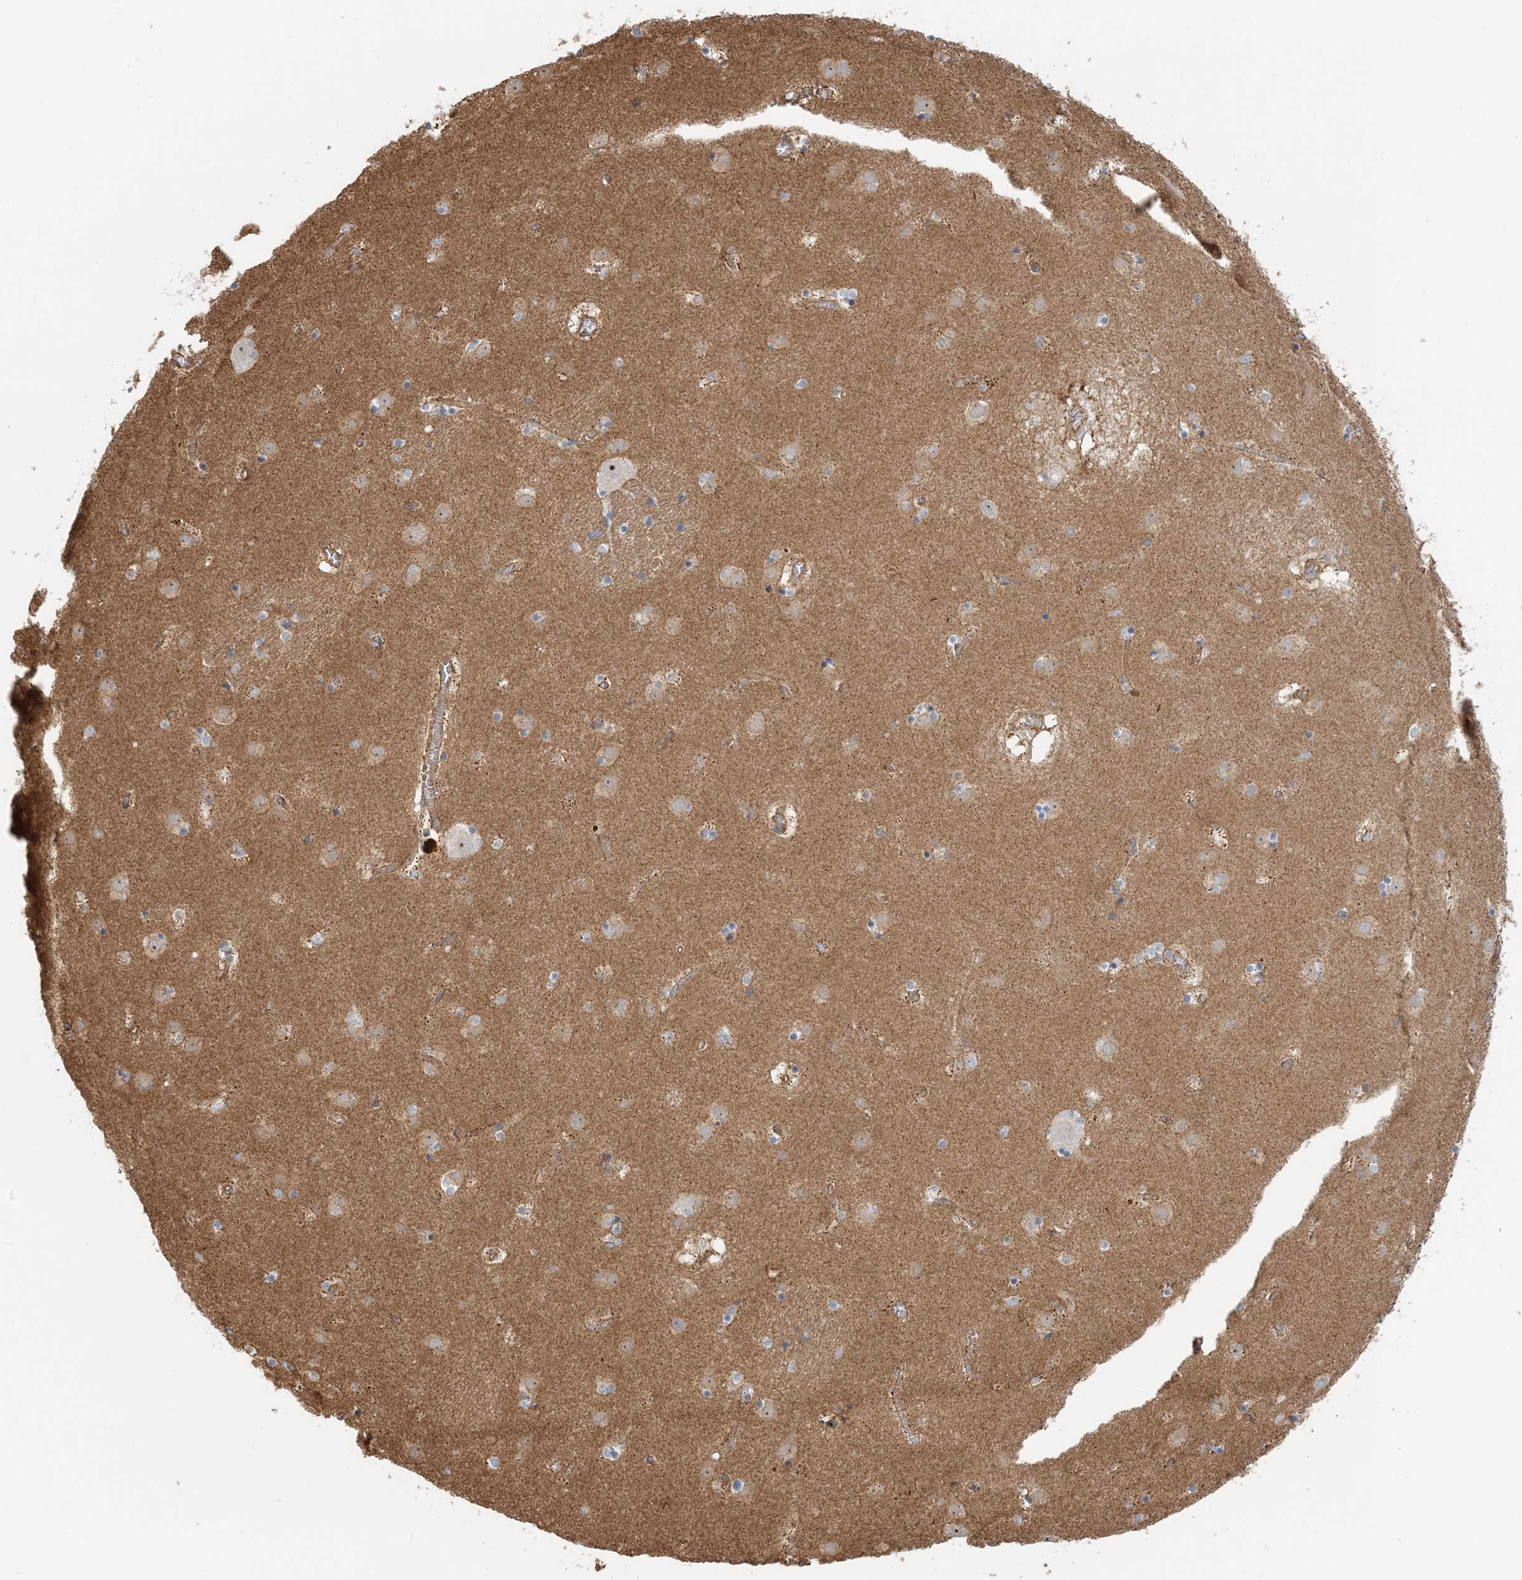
{"staining": {"intensity": "negative", "quantity": "none", "location": "none"}, "tissue": "caudate", "cell_type": "Glial cells", "image_type": "normal", "snomed": [{"axis": "morphology", "description": "Normal tissue, NOS"}, {"axis": "topography", "description": "Lateral ventricle wall"}], "caption": "A high-resolution photomicrograph shows immunohistochemistry staining of normal caudate, which displays no significant expression in glial cells.", "gene": "MYL5", "patient": {"sex": "male", "age": 70}}